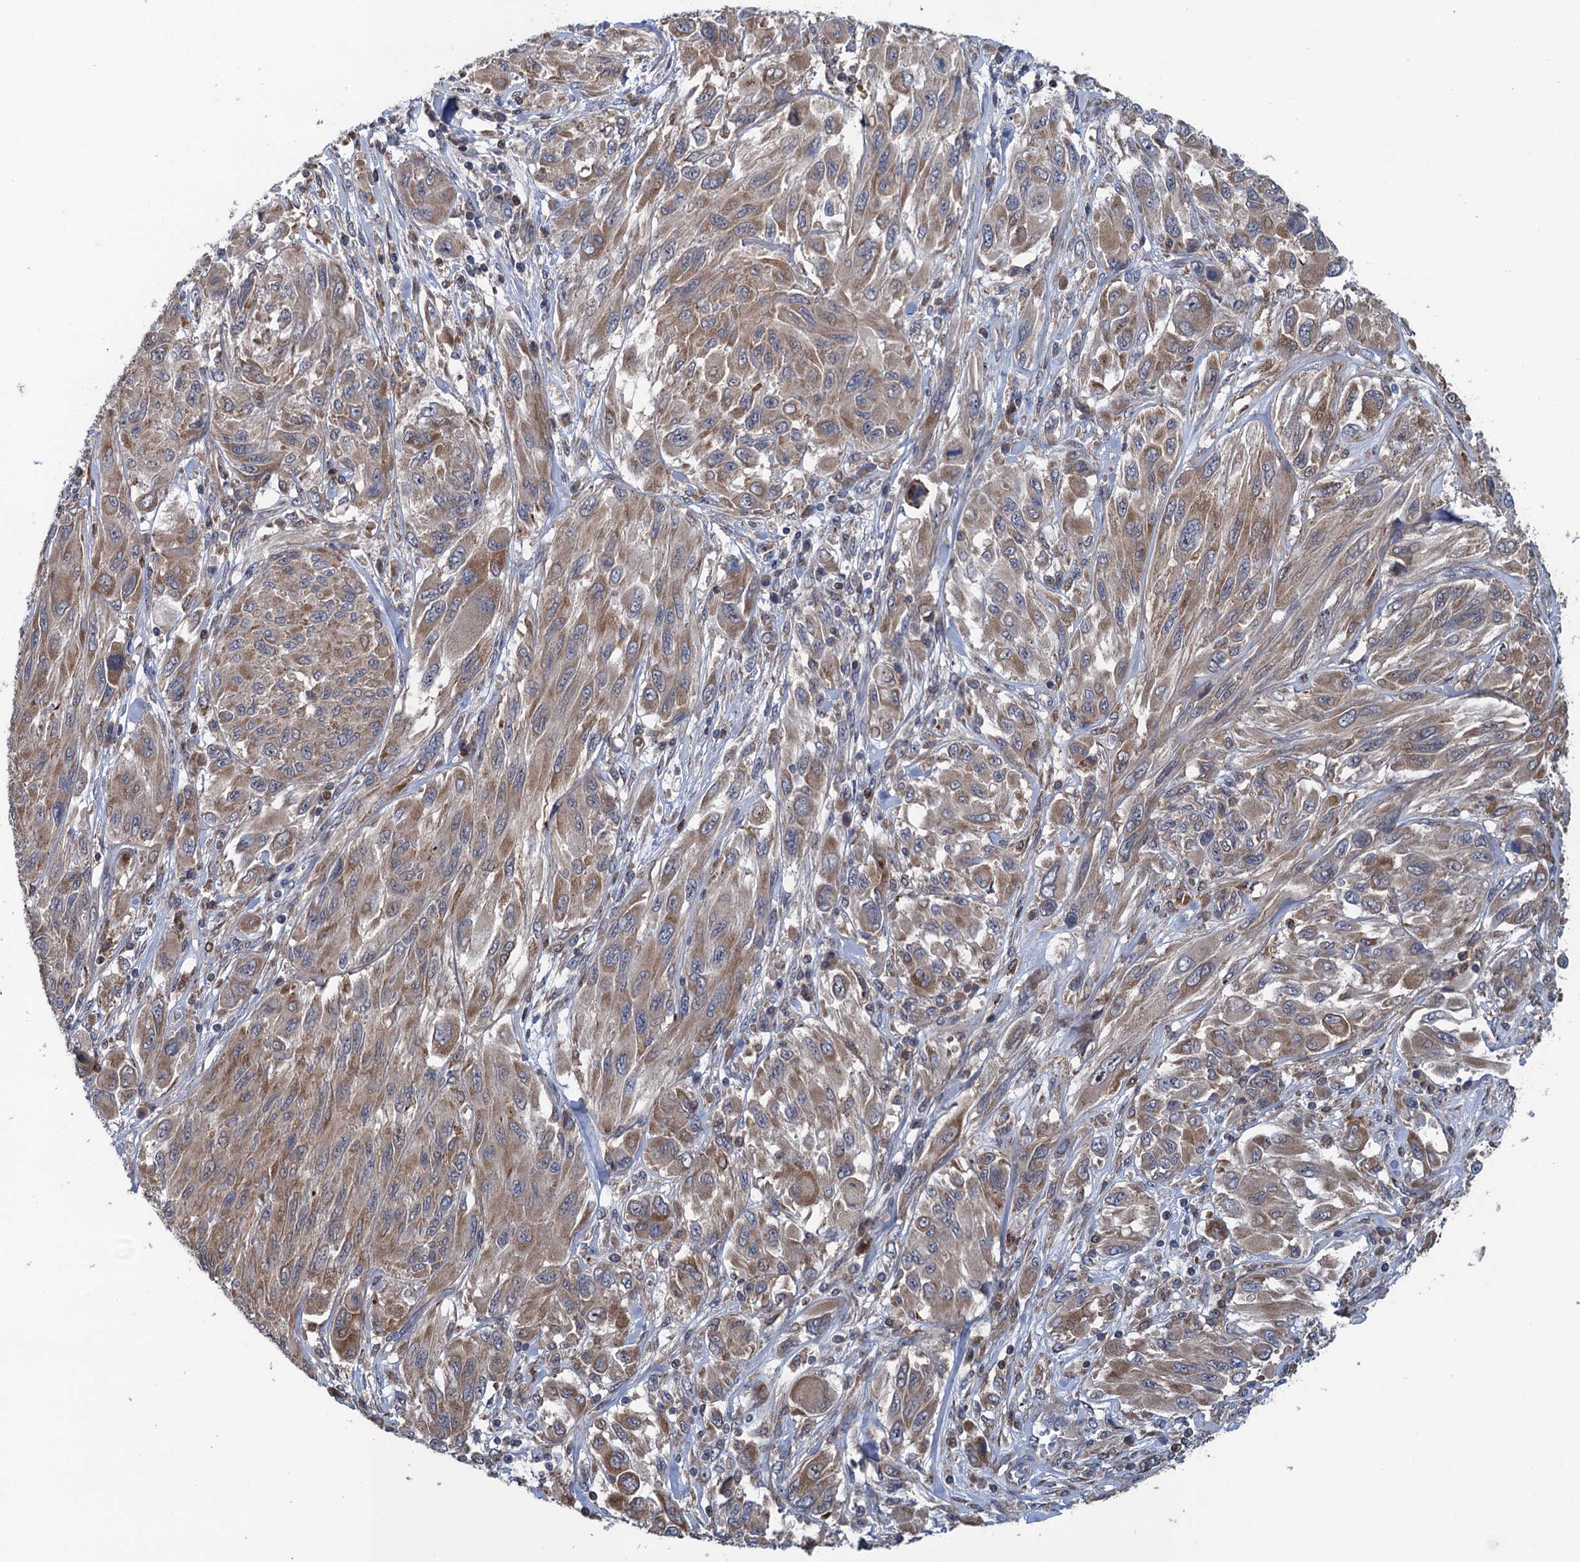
{"staining": {"intensity": "moderate", "quantity": ">75%", "location": "cytoplasmic/membranous"}, "tissue": "melanoma", "cell_type": "Tumor cells", "image_type": "cancer", "snomed": [{"axis": "morphology", "description": "Malignant melanoma, NOS"}, {"axis": "topography", "description": "Skin"}], "caption": "This micrograph displays immunohistochemistry staining of human melanoma, with medium moderate cytoplasmic/membranous positivity in approximately >75% of tumor cells.", "gene": "CNTN5", "patient": {"sex": "female", "age": 91}}